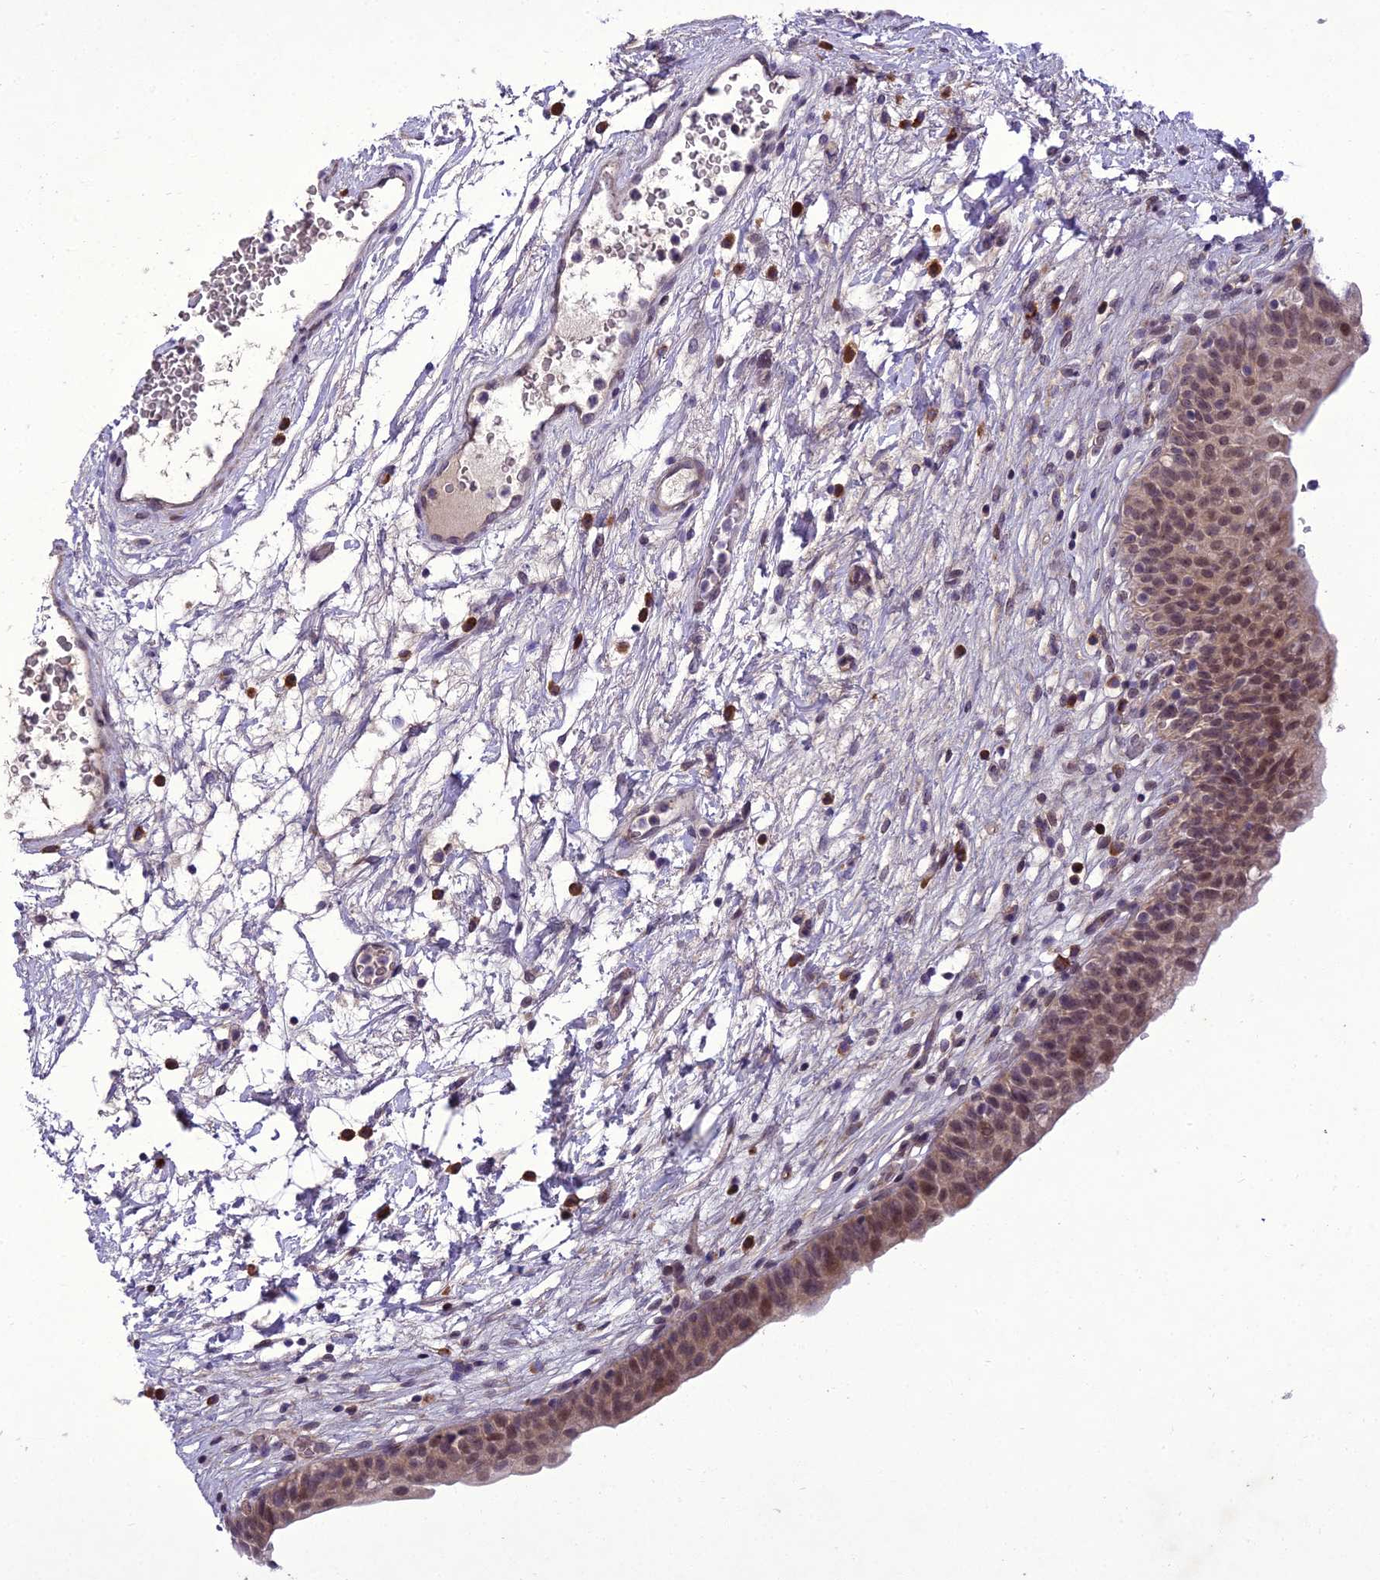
{"staining": {"intensity": "moderate", "quantity": ">75%", "location": "nuclear"}, "tissue": "urinary bladder", "cell_type": "Urothelial cells", "image_type": "normal", "snomed": [{"axis": "morphology", "description": "Normal tissue, NOS"}, {"axis": "topography", "description": "Urinary bladder"}], "caption": "Immunohistochemical staining of normal urinary bladder demonstrates >75% levels of moderate nuclear protein expression in approximately >75% of urothelial cells.", "gene": "NEURL2", "patient": {"sex": "male", "age": 83}}